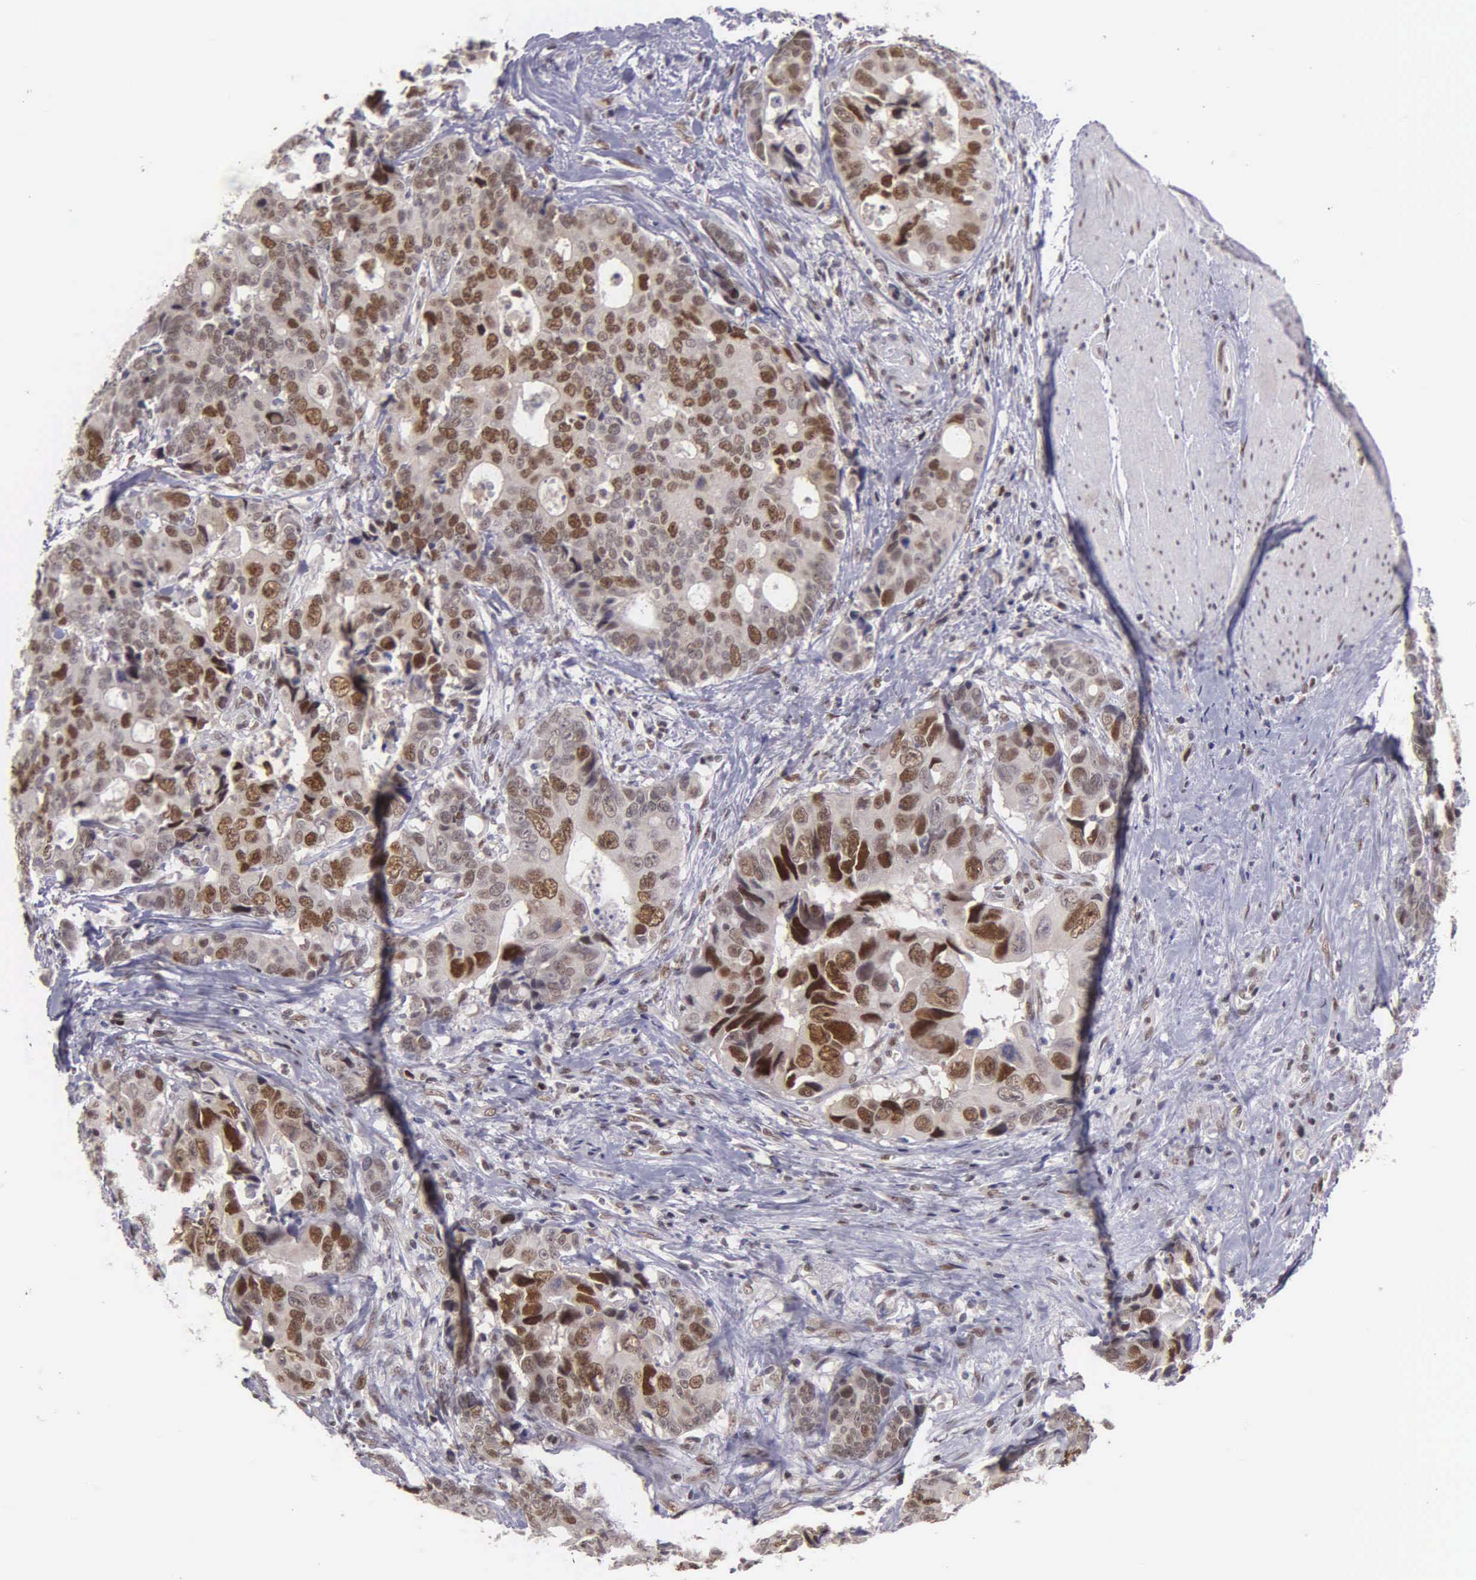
{"staining": {"intensity": "moderate", "quantity": "25%-75%", "location": "cytoplasmic/membranous,nuclear"}, "tissue": "colorectal cancer", "cell_type": "Tumor cells", "image_type": "cancer", "snomed": [{"axis": "morphology", "description": "Adenocarcinoma, NOS"}, {"axis": "topography", "description": "Rectum"}], "caption": "There is medium levels of moderate cytoplasmic/membranous and nuclear expression in tumor cells of colorectal adenocarcinoma, as demonstrated by immunohistochemical staining (brown color).", "gene": "UBR7", "patient": {"sex": "female", "age": 67}}